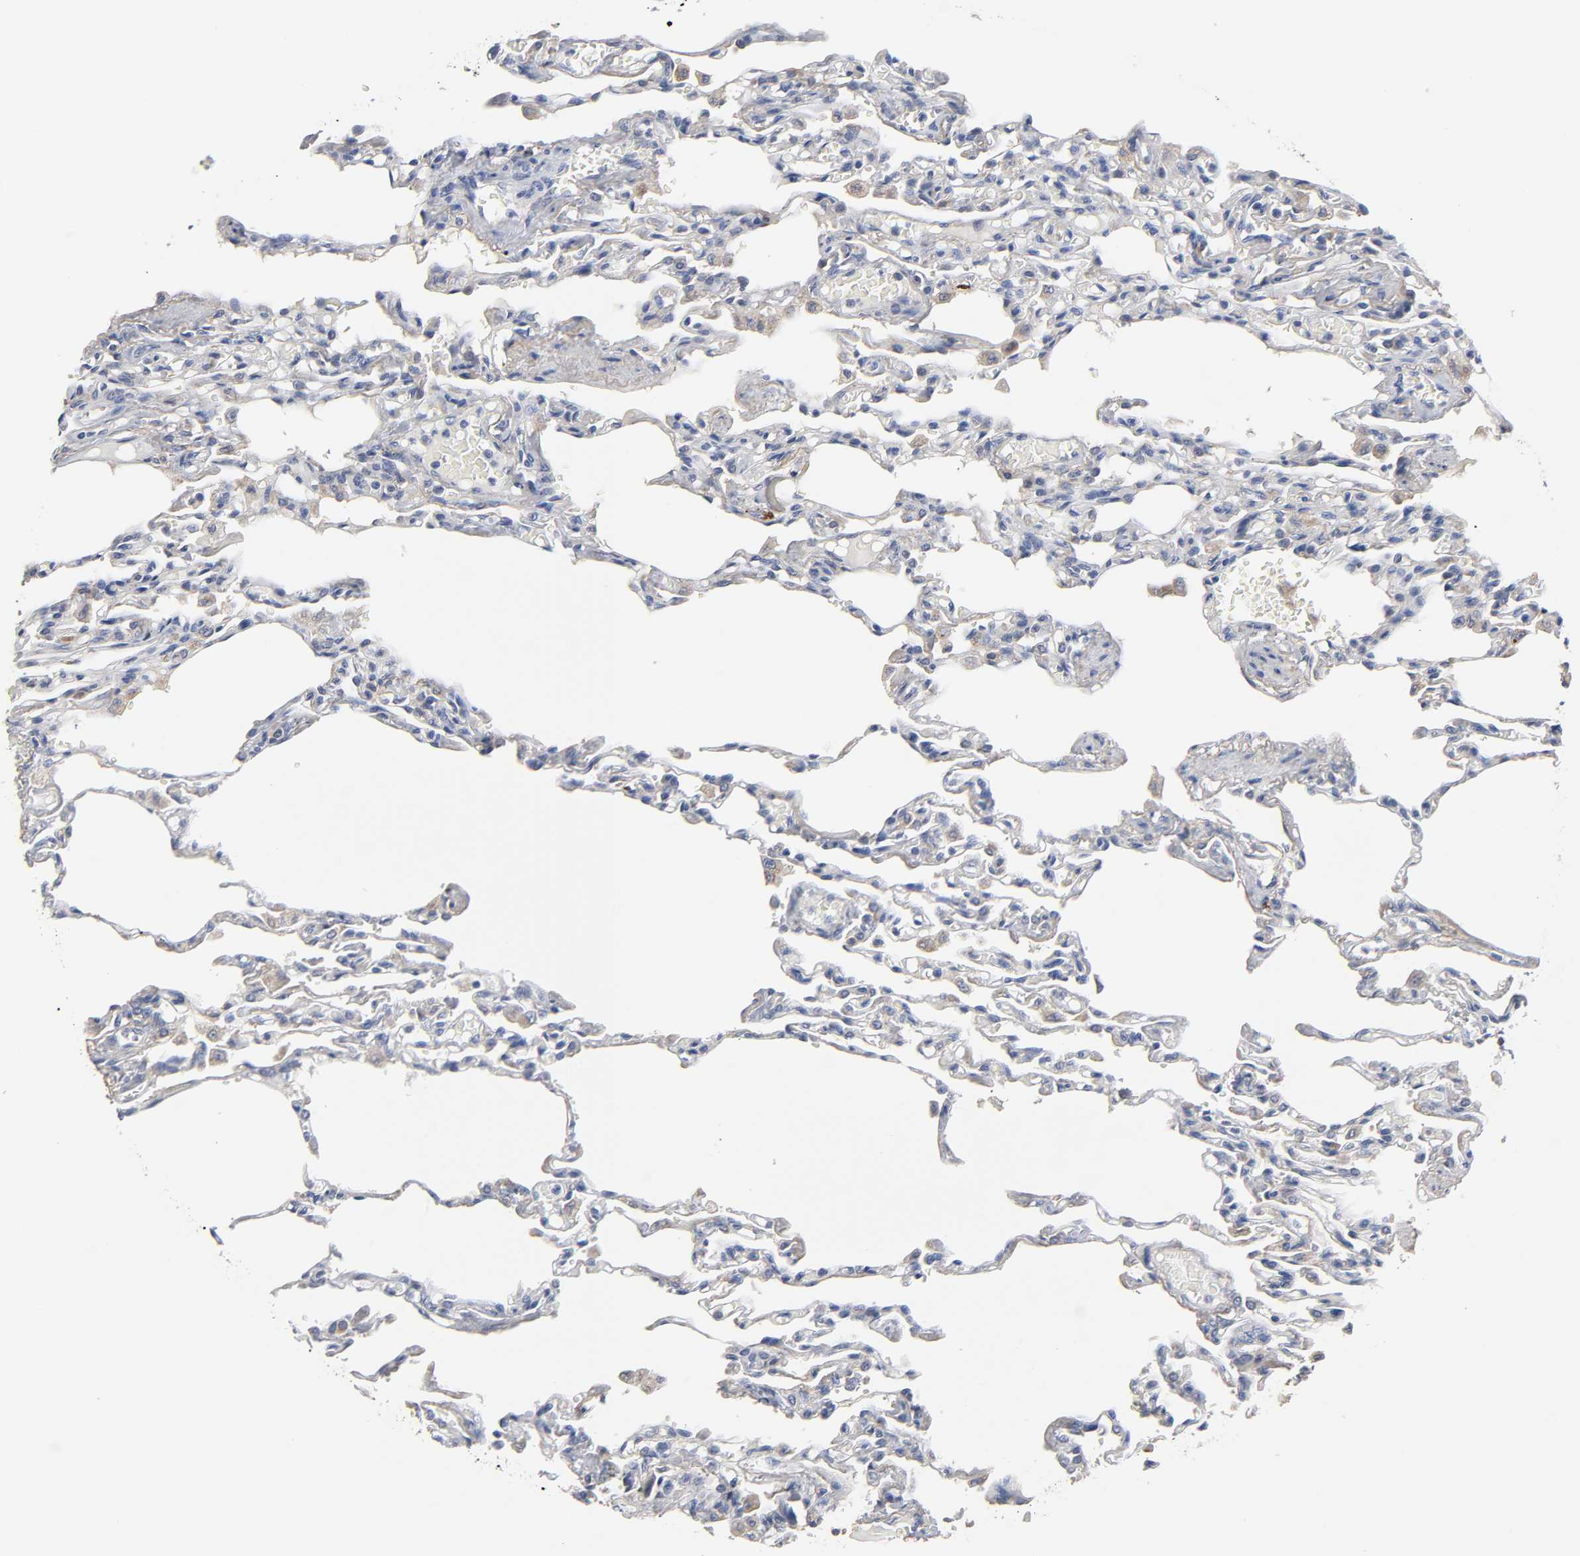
{"staining": {"intensity": "negative", "quantity": "none", "location": "none"}, "tissue": "lung", "cell_type": "Alveolar cells", "image_type": "normal", "snomed": [{"axis": "morphology", "description": "Normal tissue, NOS"}, {"axis": "topography", "description": "Lung"}], "caption": "Immunohistochemical staining of unremarkable human lung demonstrates no significant positivity in alveolar cells. (DAB IHC, high magnification).", "gene": "C17orf75", "patient": {"sex": "male", "age": 21}}